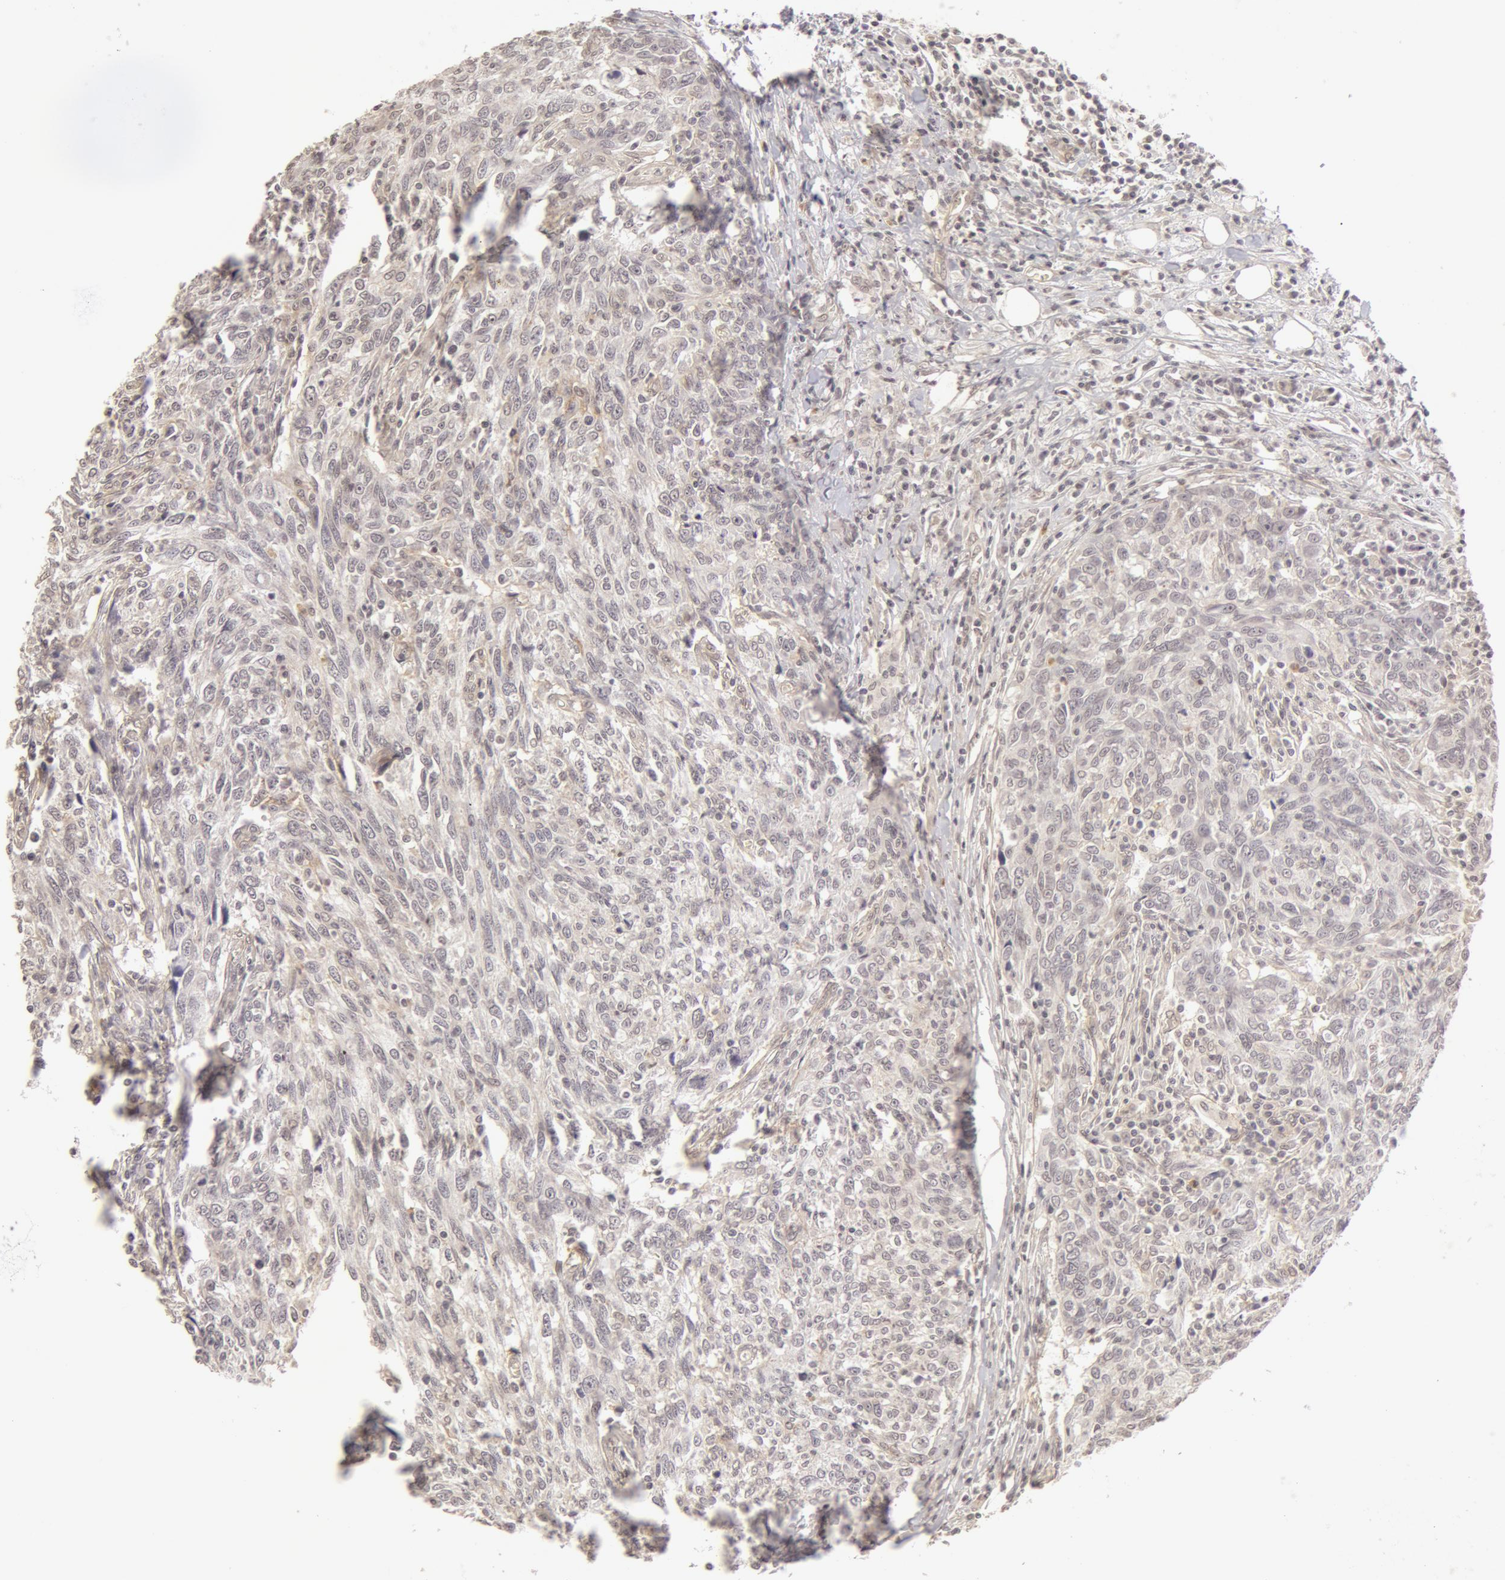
{"staining": {"intensity": "weak", "quantity": ">75%", "location": "cytoplasmic/membranous"}, "tissue": "breast cancer", "cell_type": "Tumor cells", "image_type": "cancer", "snomed": [{"axis": "morphology", "description": "Duct carcinoma"}, {"axis": "topography", "description": "Breast"}], "caption": "The immunohistochemical stain shows weak cytoplasmic/membranous staining in tumor cells of invasive ductal carcinoma (breast) tissue.", "gene": "ADAM10", "patient": {"sex": "female", "age": 50}}